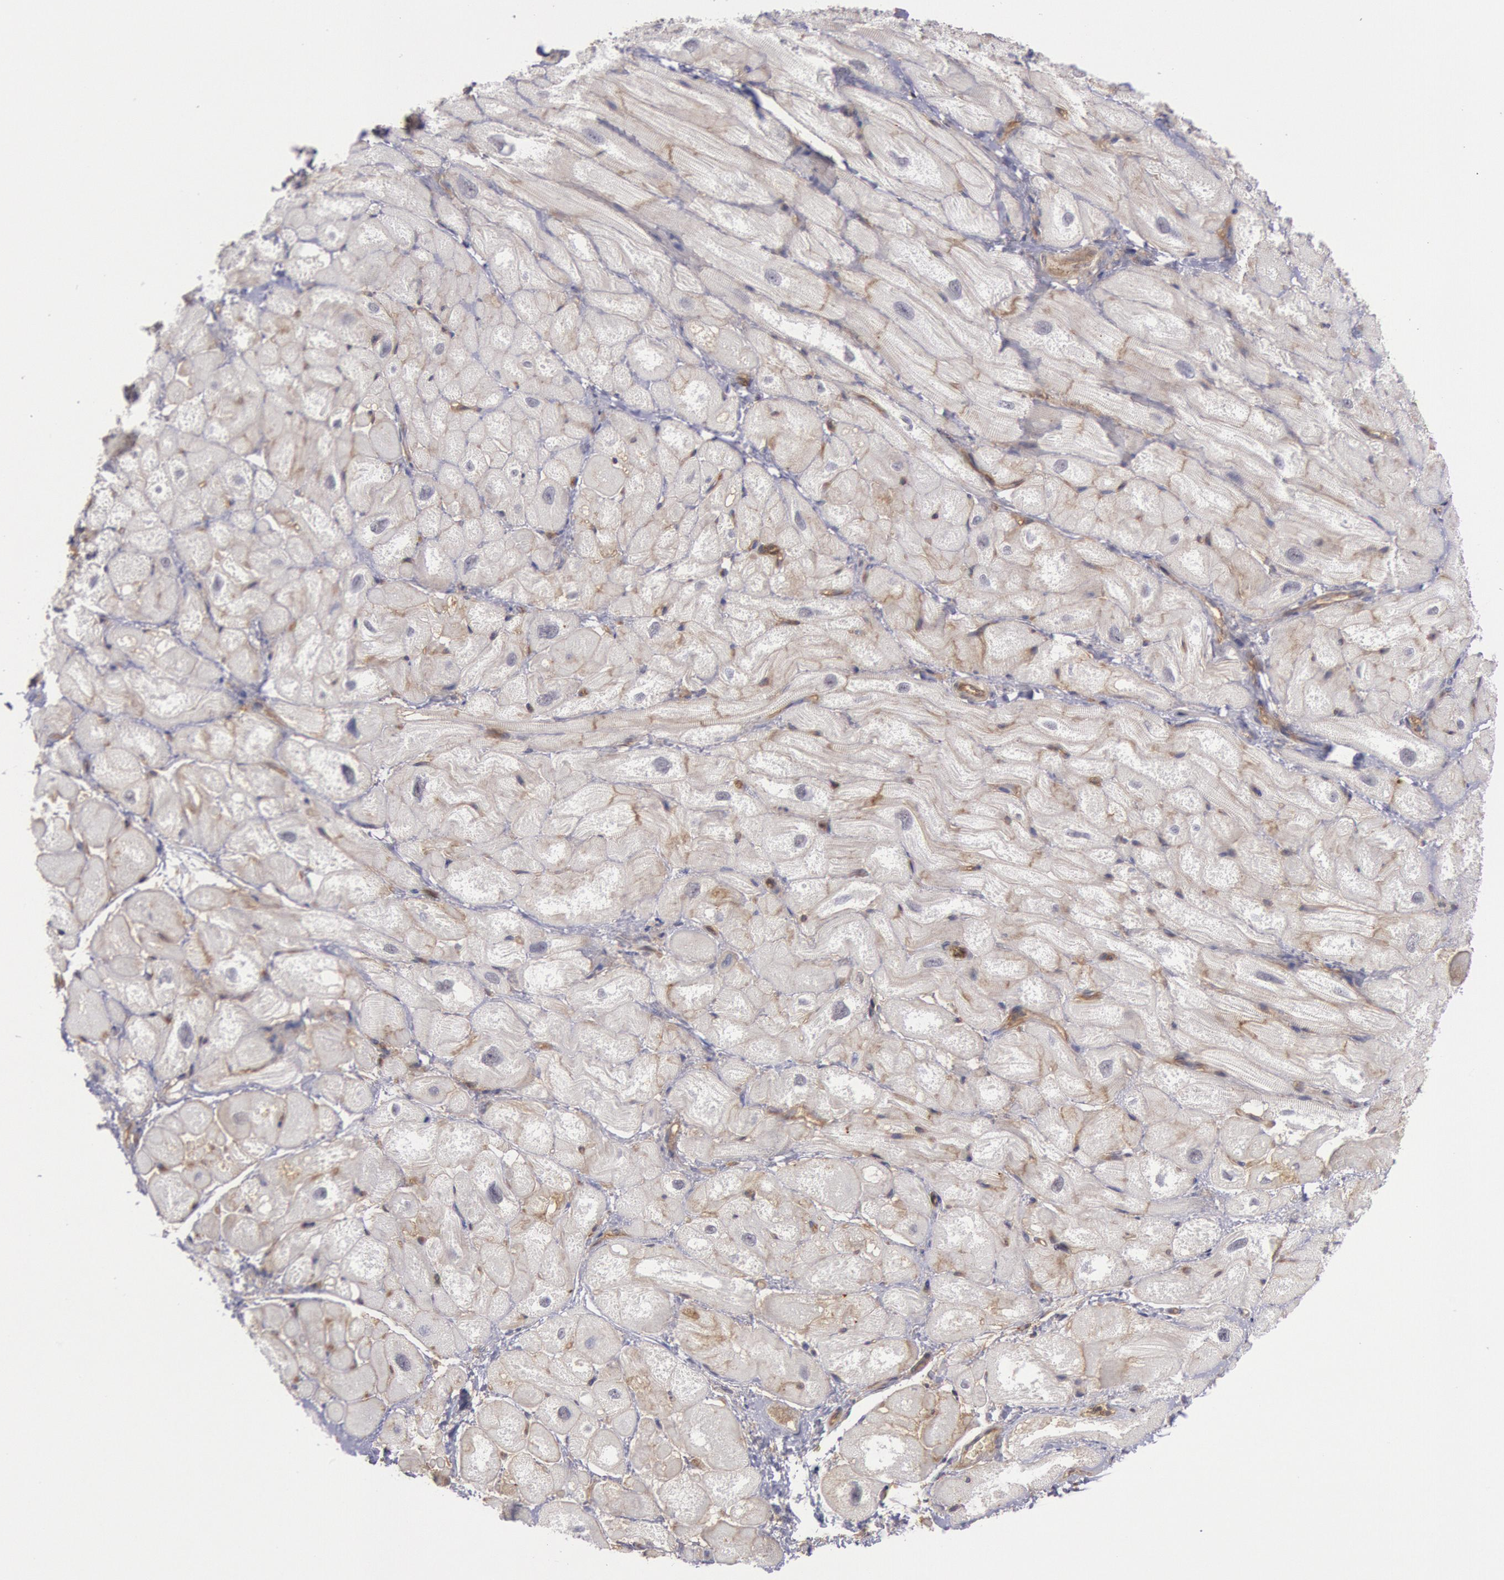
{"staining": {"intensity": "weak", "quantity": "<25%", "location": "cytoplasmic/membranous"}, "tissue": "heart muscle", "cell_type": "Cardiomyocytes", "image_type": "normal", "snomed": [{"axis": "morphology", "description": "Normal tissue, NOS"}, {"axis": "topography", "description": "Heart"}], "caption": "Immunohistochemistry (IHC) of benign human heart muscle demonstrates no positivity in cardiomyocytes.", "gene": "STX4", "patient": {"sex": "male", "age": 49}}